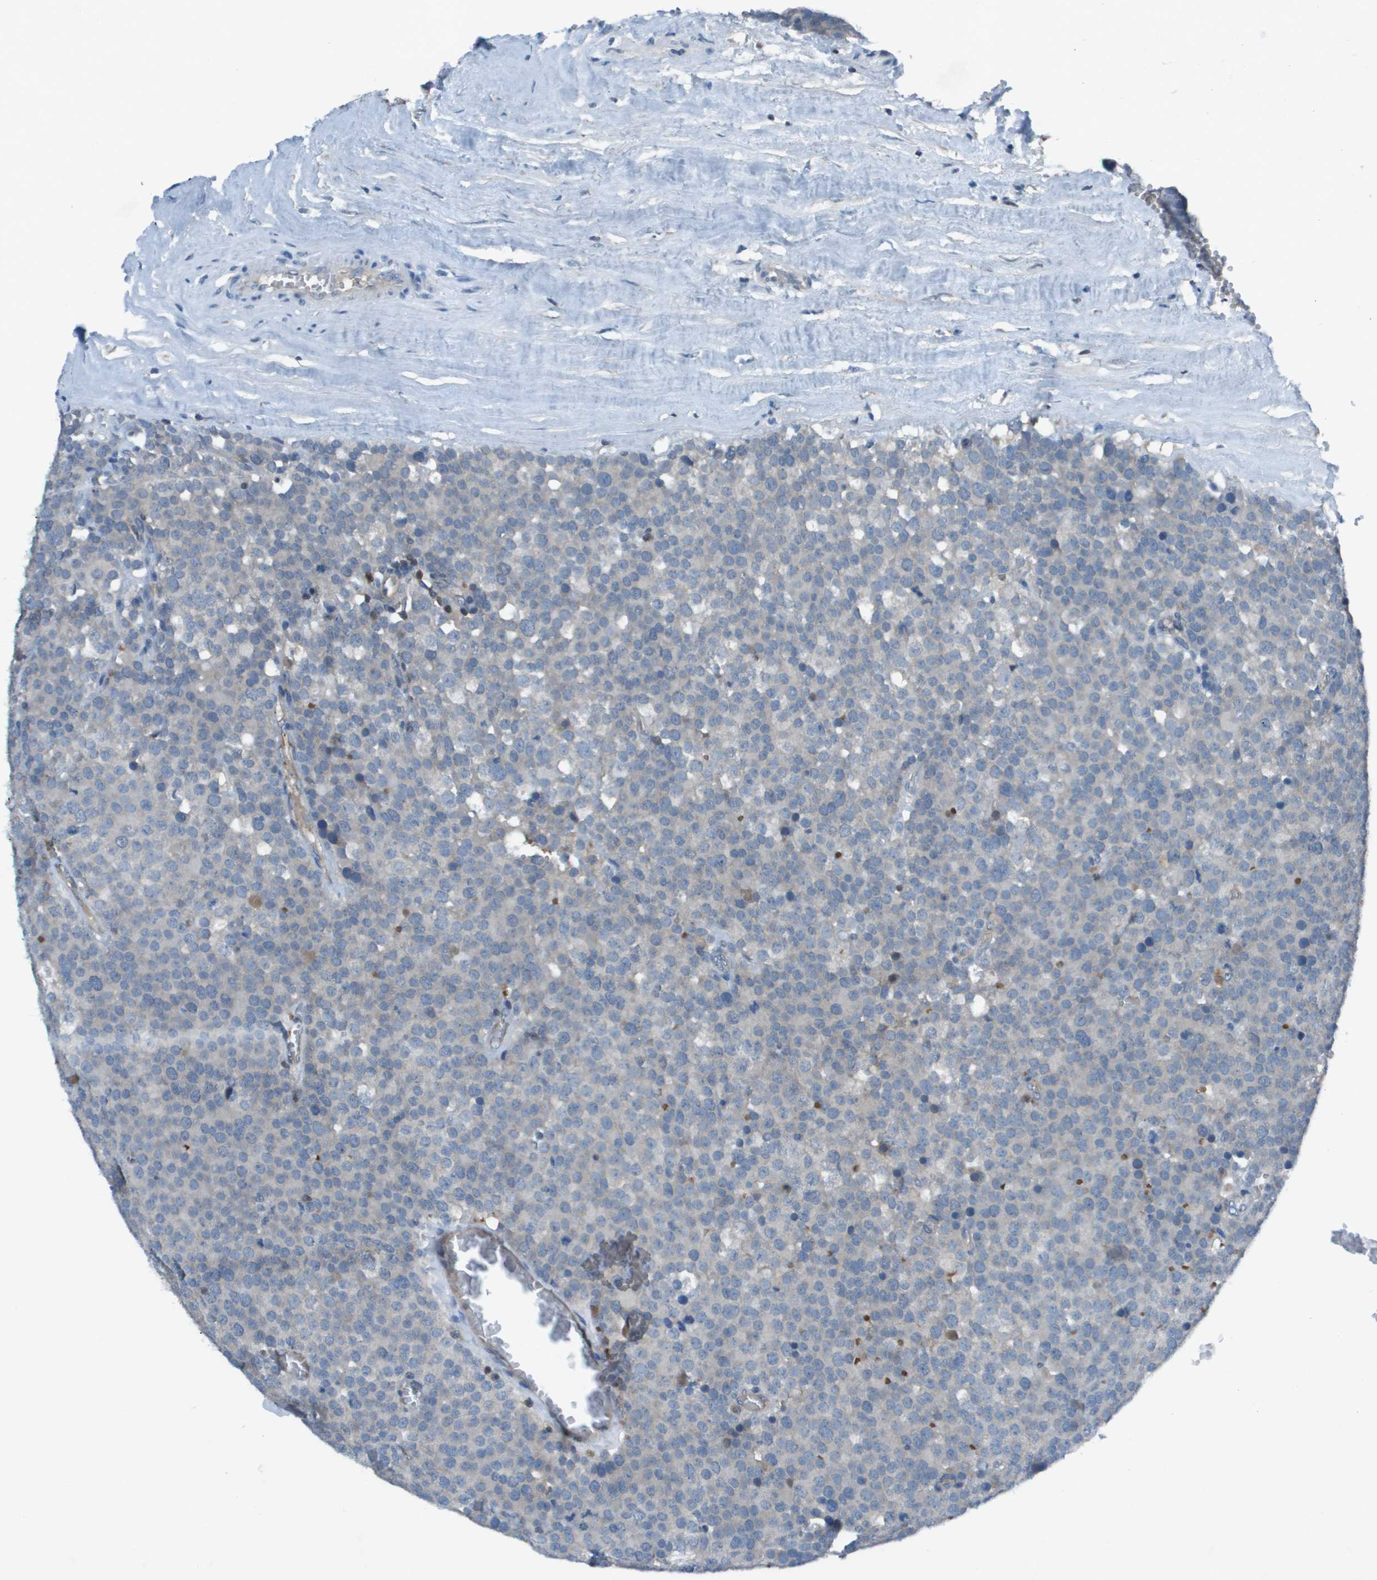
{"staining": {"intensity": "weak", "quantity": "<25%", "location": "cytoplasmic/membranous"}, "tissue": "testis cancer", "cell_type": "Tumor cells", "image_type": "cancer", "snomed": [{"axis": "morphology", "description": "Normal tissue, NOS"}, {"axis": "morphology", "description": "Seminoma, NOS"}, {"axis": "topography", "description": "Testis"}], "caption": "Histopathology image shows no significant protein staining in tumor cells of seminoma (testis). Nuclei are stained in blue.", "gene": "CAMK4", "patient": {"sex": "male", "age": 71}}